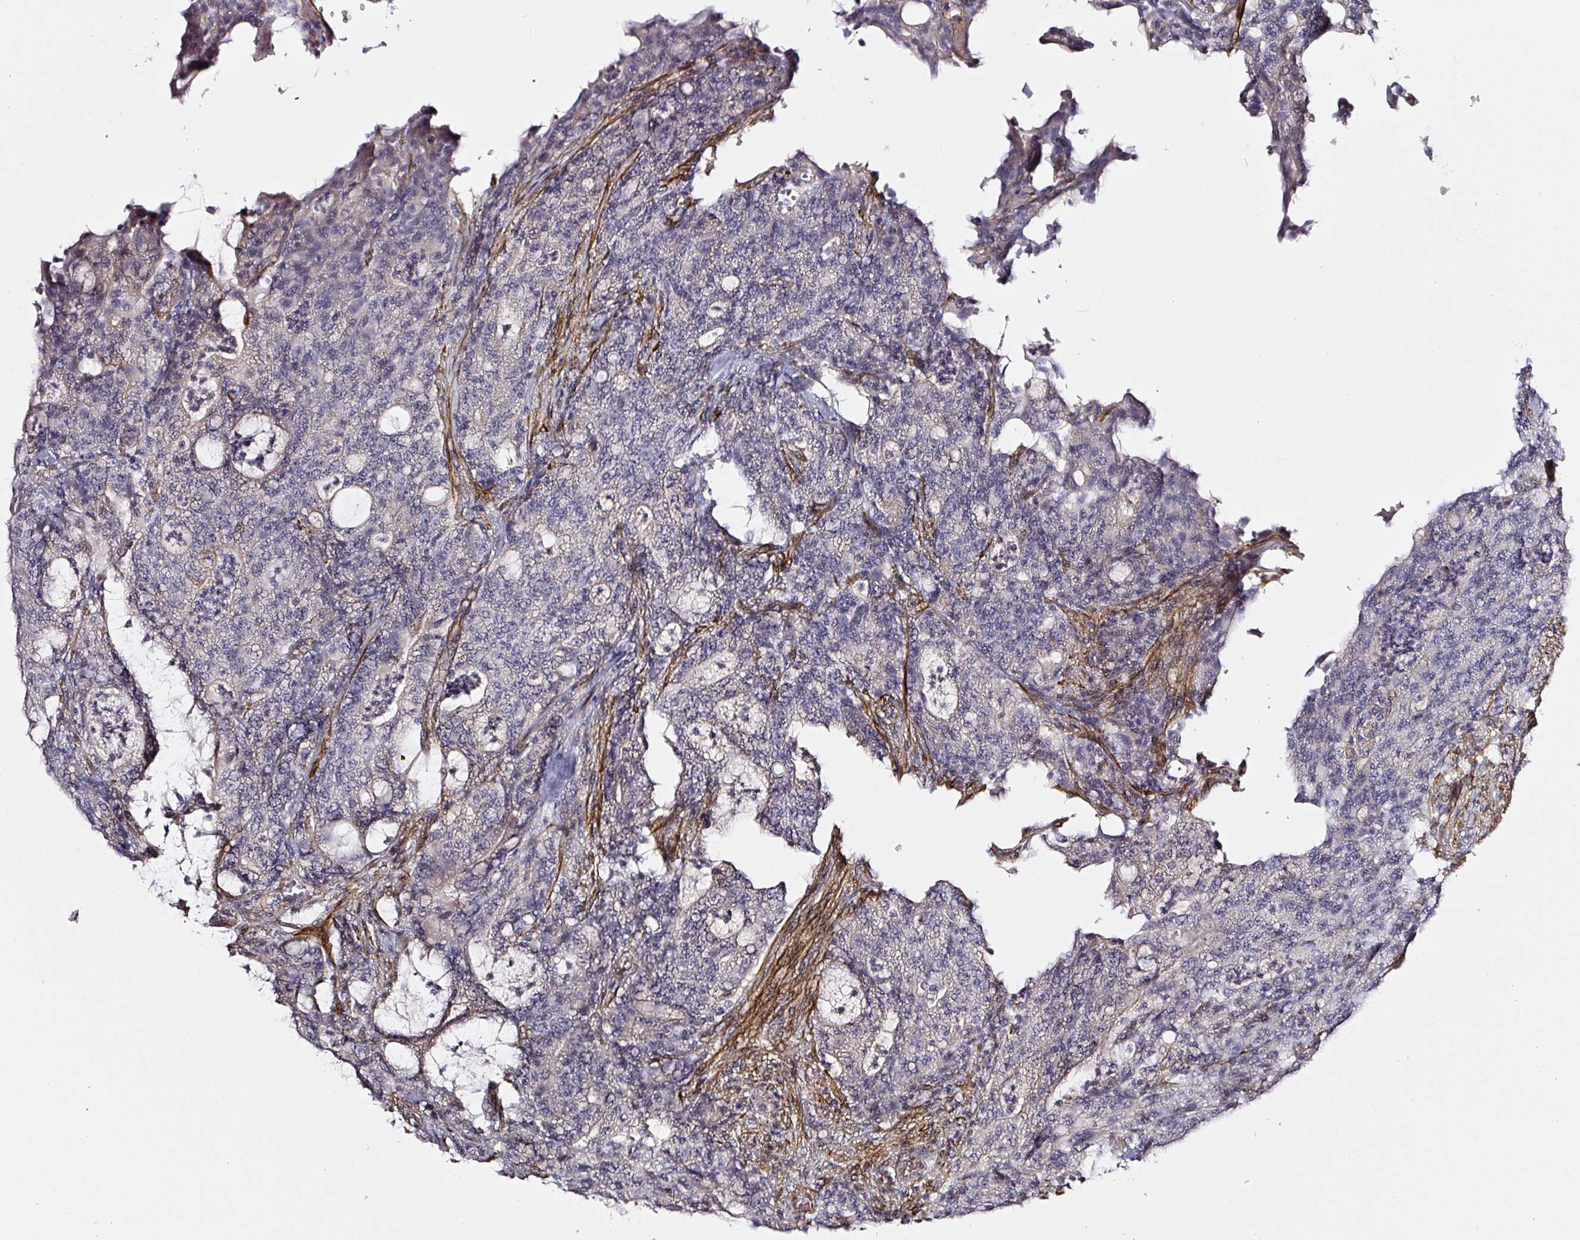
{"staining": {"intensity": "negative", "quantity": "none", "location": "none"}, "tissue": "colorectal cancer", "cell_type": "Tumor cells", "image_type": "cancer", "snomed": [{"axis": "morphology", "description": "Adenocarcinoma, NOS"}, {"axis": "topography", "description": "Colon"}], "caption": "Immunohistochemical staining of colorectal cancer shows no significant expression in tumor cells.", "gene": "TOGARAM1", "patient": {"sex": "male", "age": 83}}